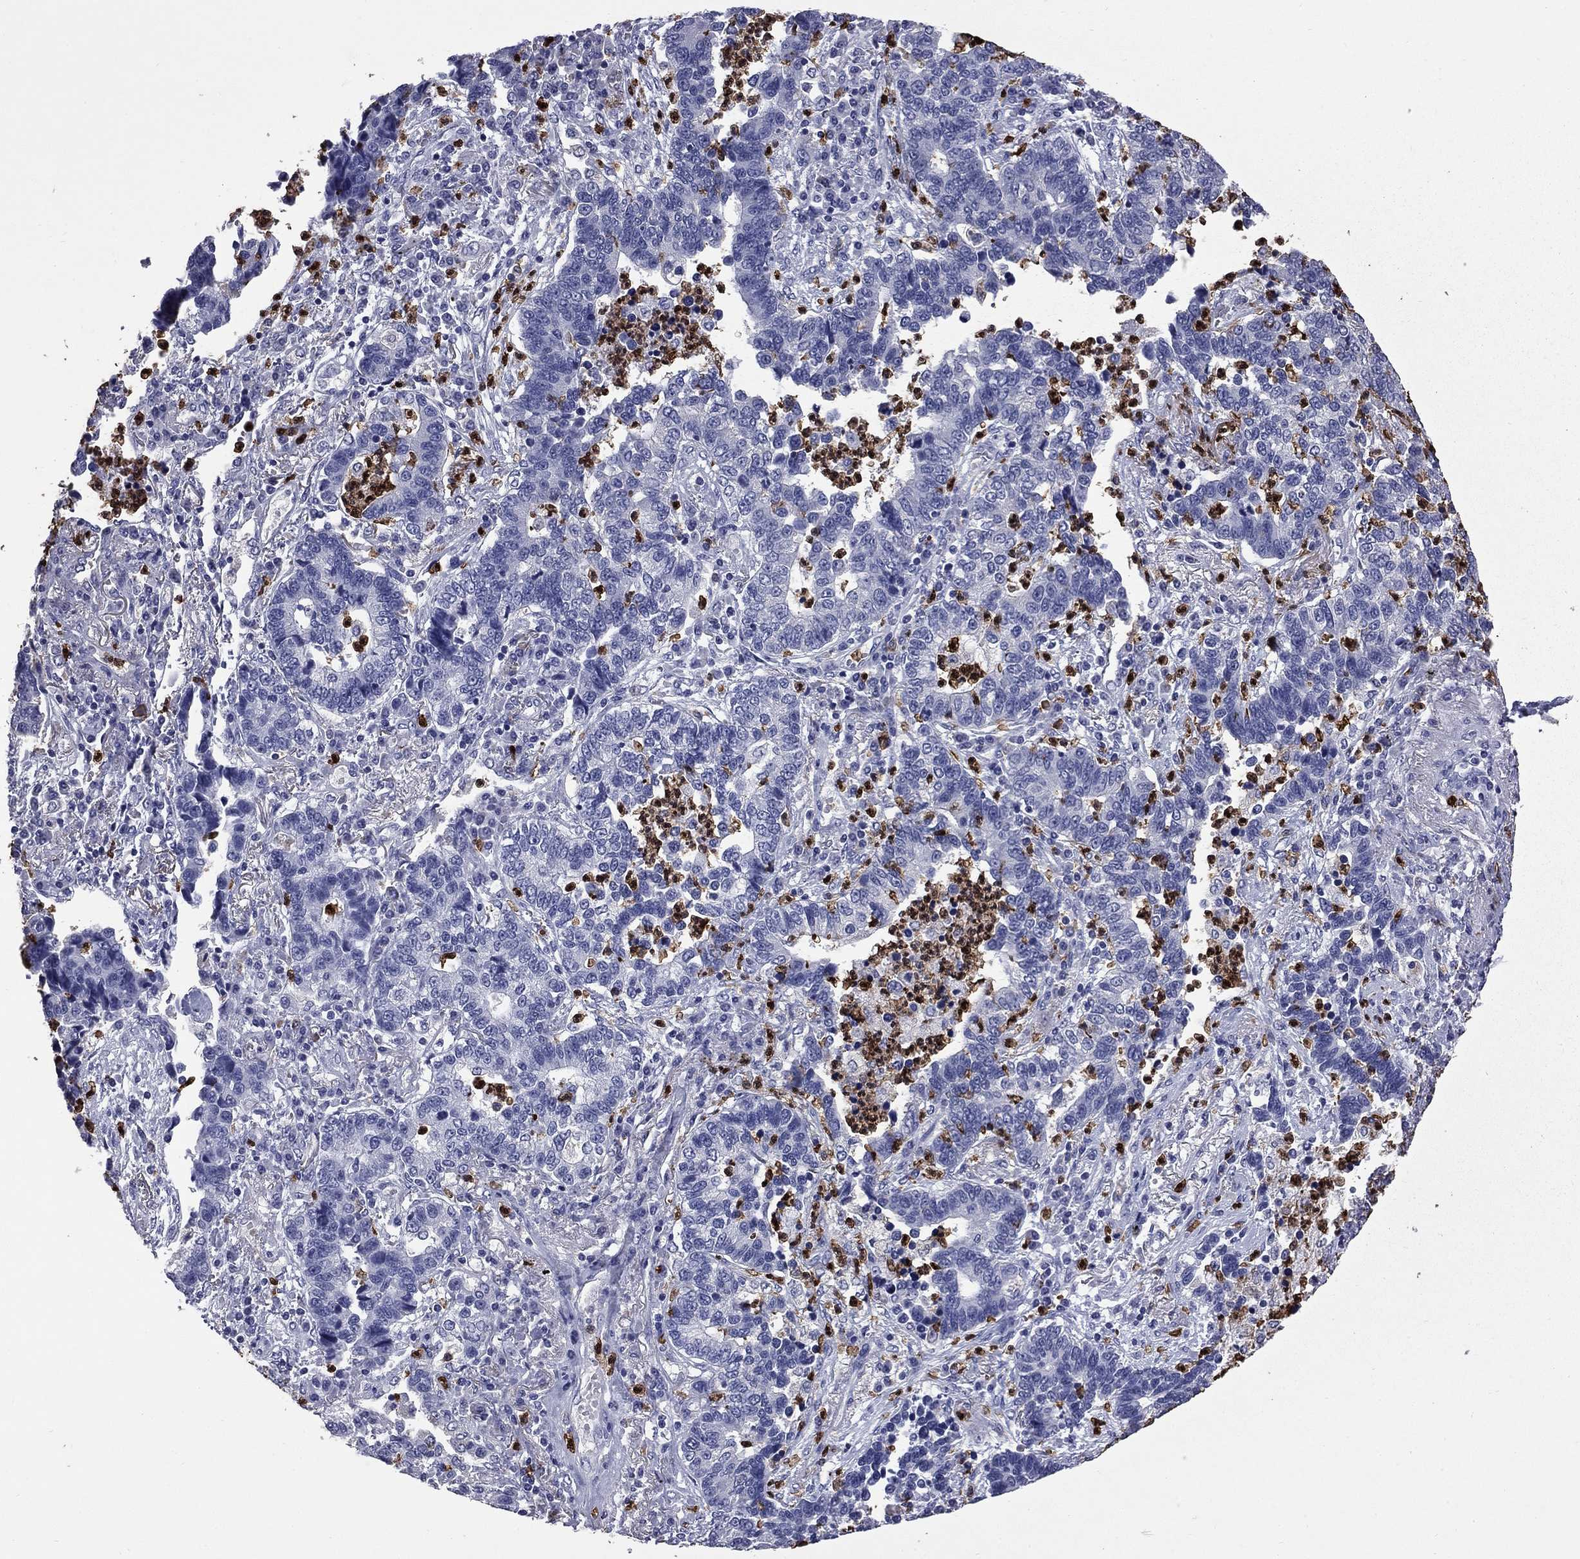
{"staining": {"intensity": "negative", "quantity": "none", "location": "none"}, "tissue": "lung cancer", "cell_type": "Tumor cells", "image_type": "cancer", "snomed": [{"axis": "morphology", "description": "Adenocarcinoma, NOS"}, {"axis": "topography", "description": "Lung"}], "caption": "Adenocarcinoma (lung) was stained to show a protein in brown. There is no significant positivity in tumor cells.", "gene": "TRIM29", "patient": {"sex": "female", "age": 57}}